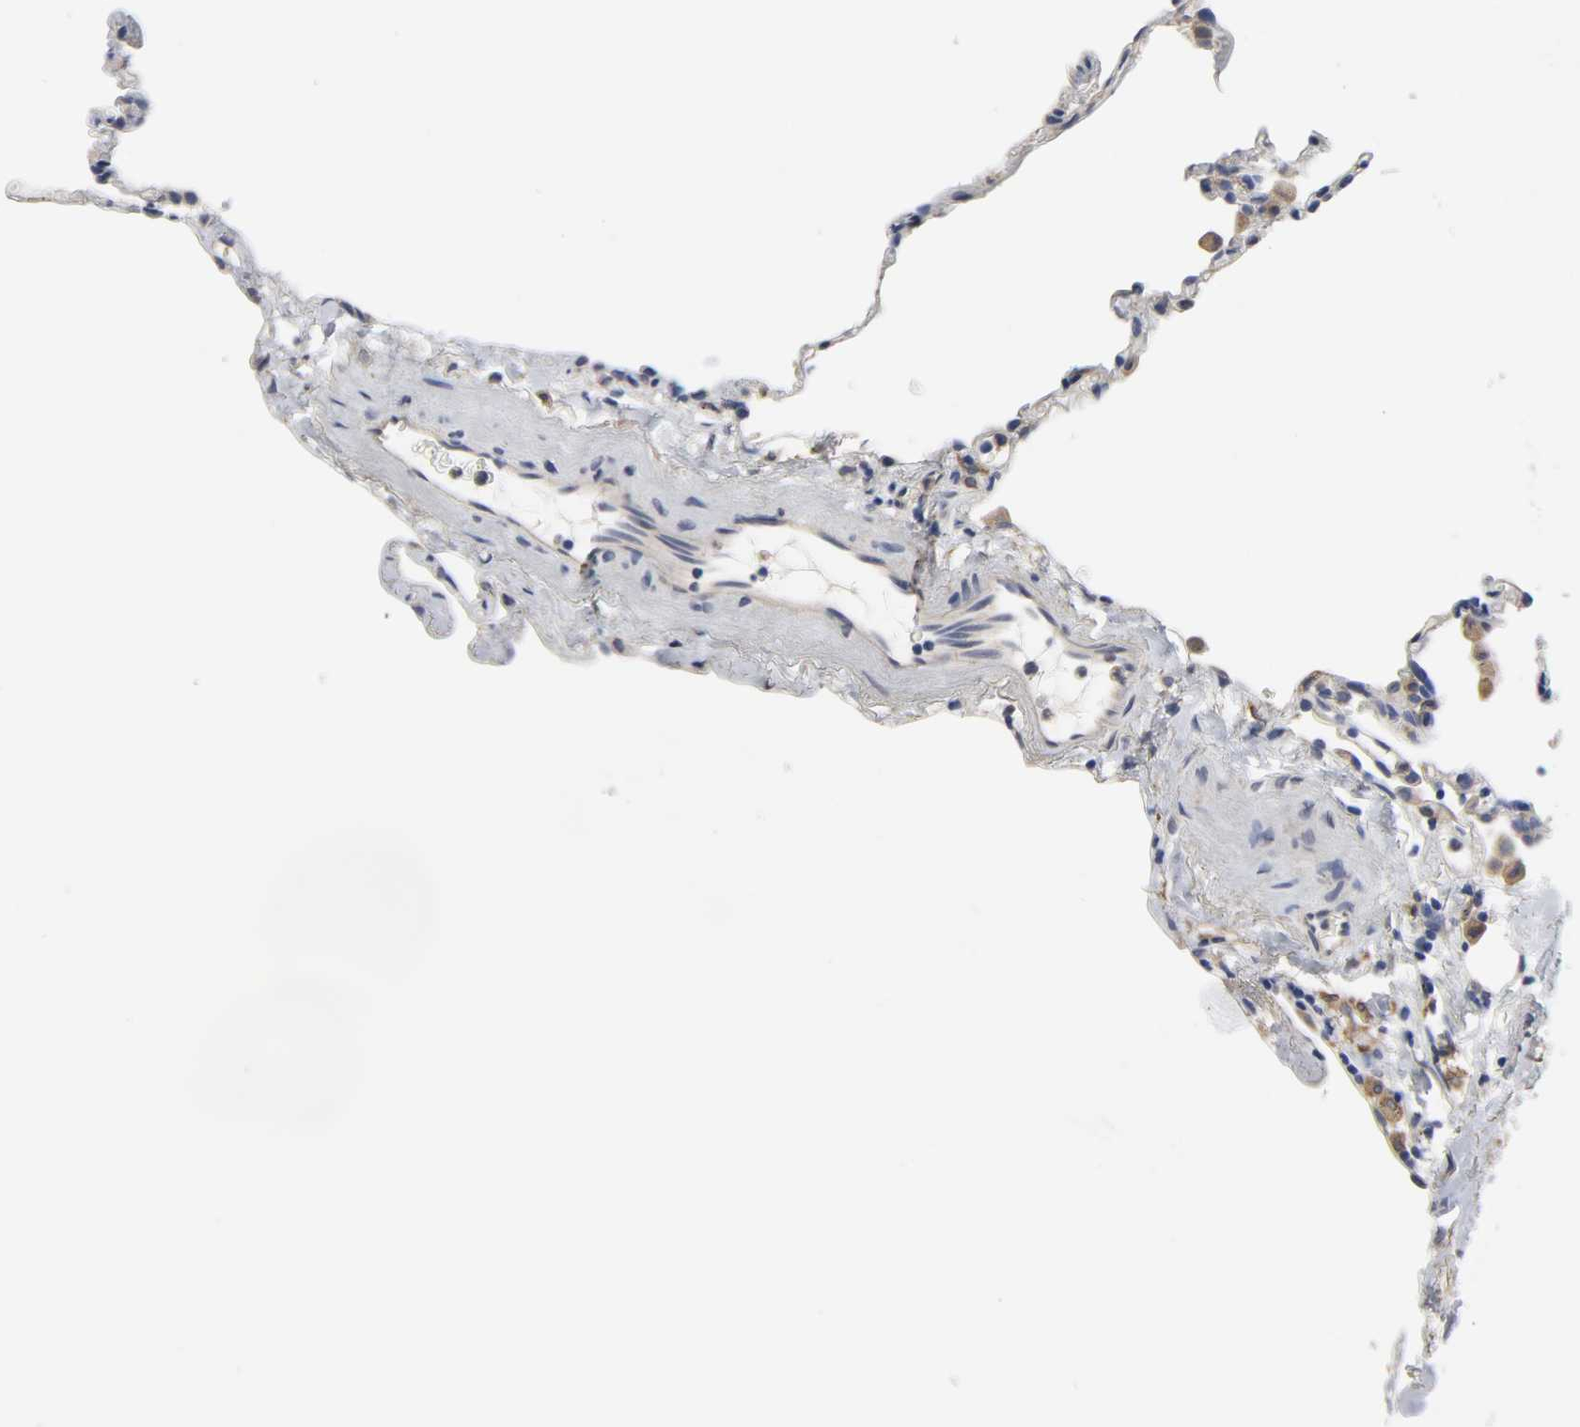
{"staining": {"intensity": "negative", "quantity": "none", "location": "none"}, "tissue": "lung", "cell_type": "Alveolar cells", "image_type": "normal", "snomed": [{"axis": "morphology", "description": "Normal tissue, NOS"}, {"axis": "topography", "description": "Lung"}], "caption": "The photomicrograph shows no staining of alveolar cells in unremarkable lung.", "gene": "HCK", "patient": {"sex": "male", "age": 59}}